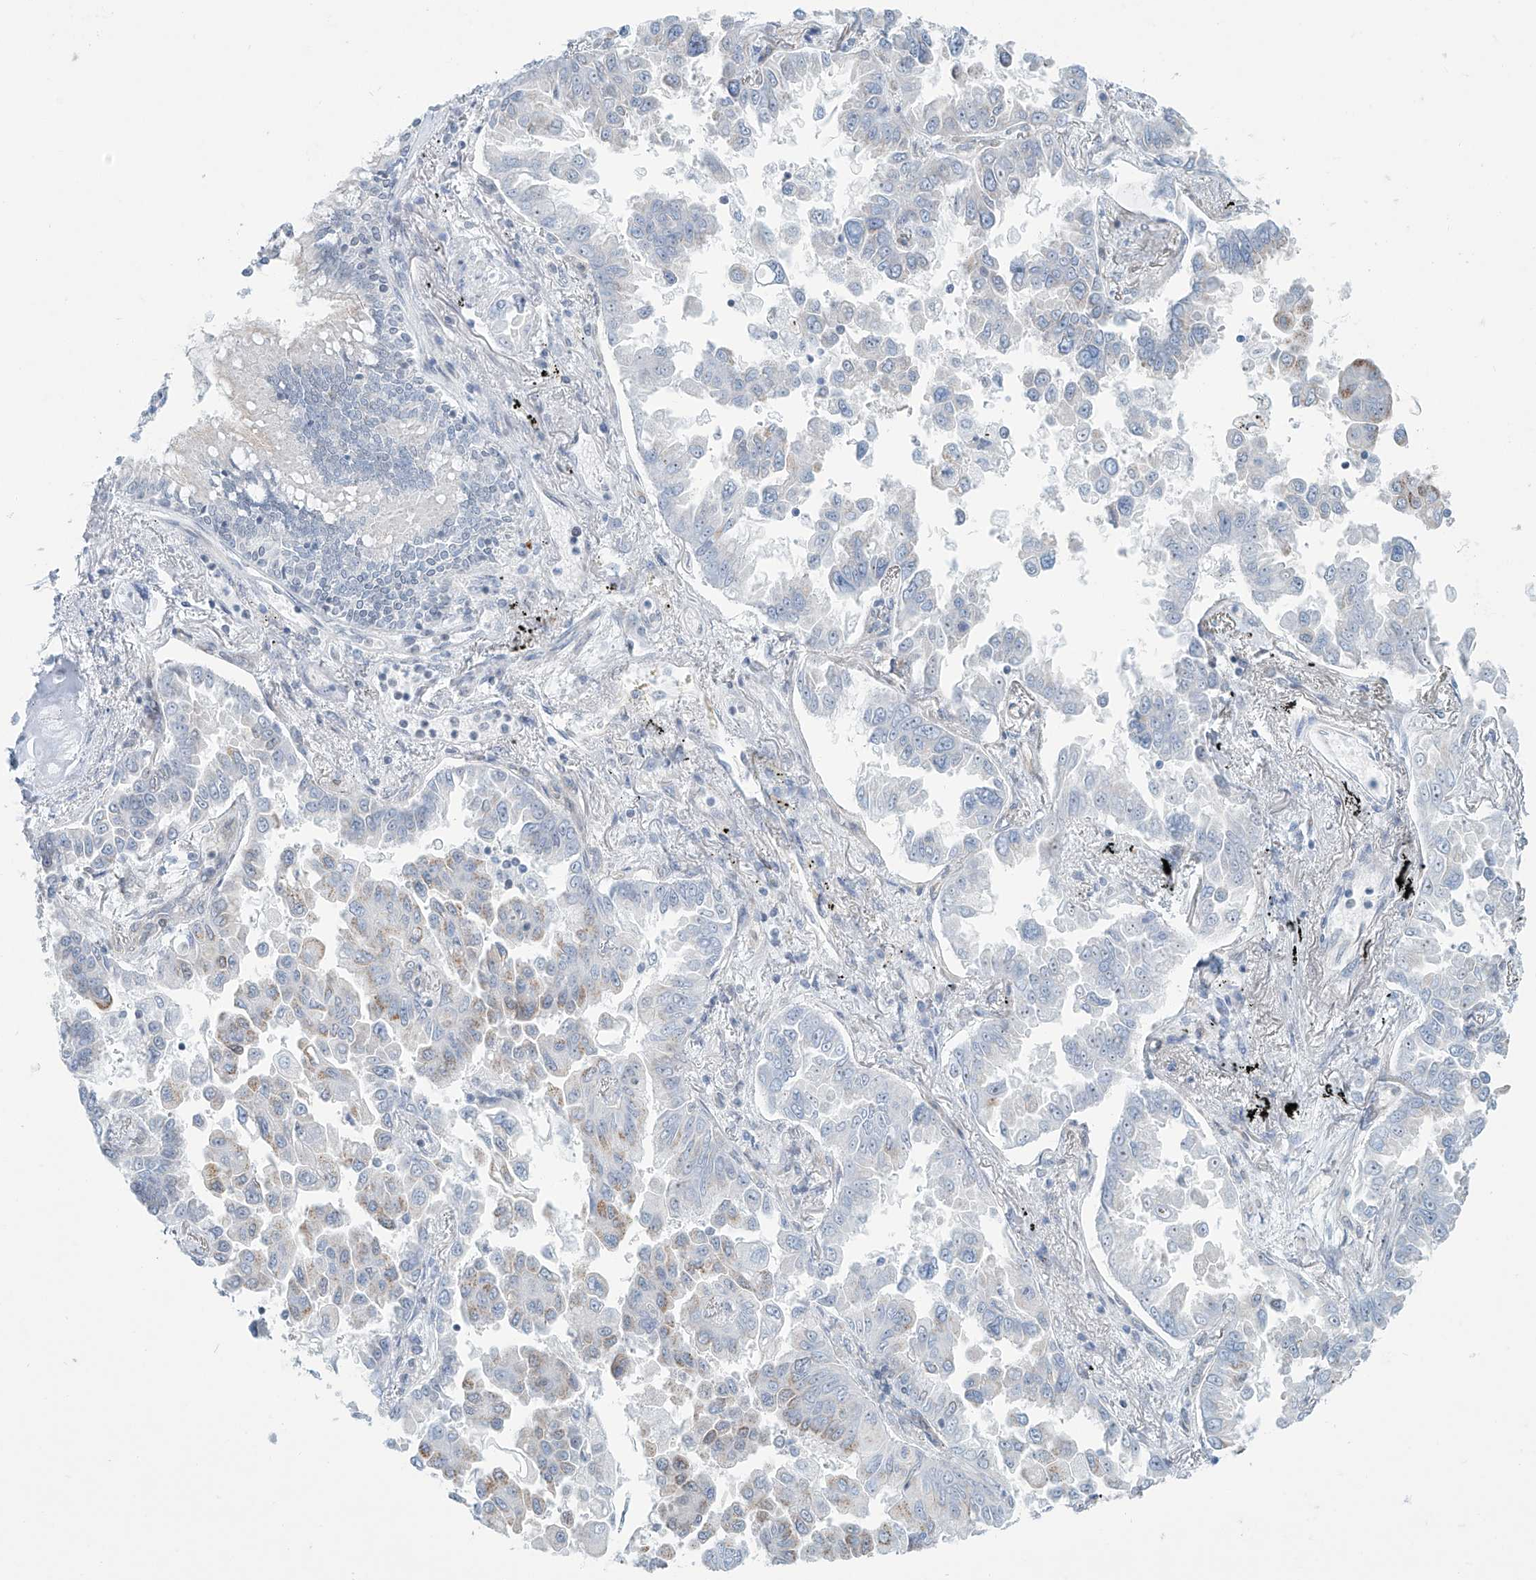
{"staining": {"intensity": "moderate", "quantity": "25%-75%", "location": "nuclear"}, "tissue": "lung cancer", "cell_type": "Tumor cells", "image_type": "cancer", "snomed": [{"axis": "morphology", "description": "Adenocarcinoma, NOS"}, {"axis": "topography", "description": "Lung"}], "caption": "This image shows immunohistochemistry staining of human adenocarcinoma (lung), with medium moderate nuclear staining in approximately 25%-75% of tumor cells.", "gene": "SARNP", "patient": {"sex": "female", "age": 67}}